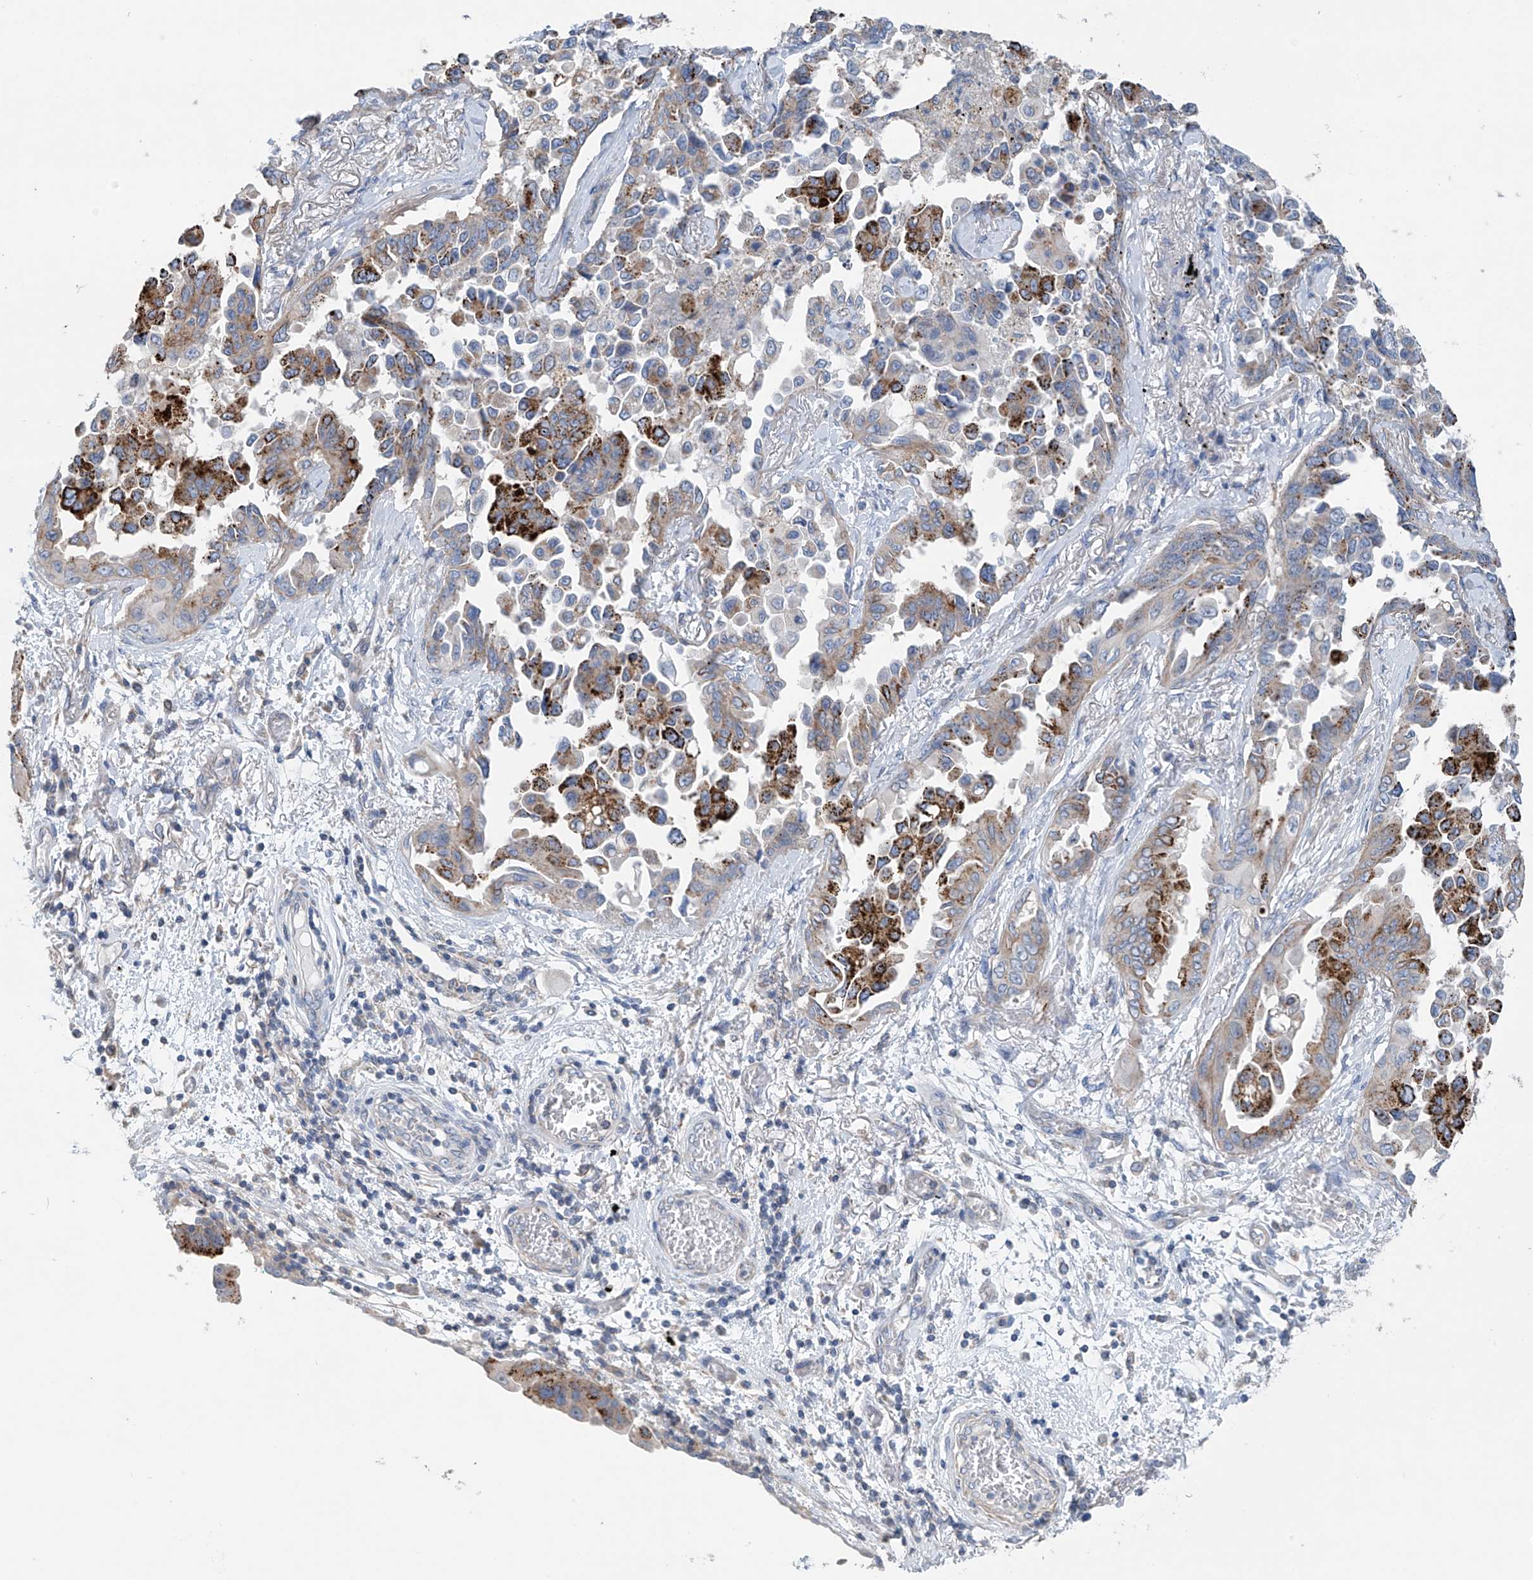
{"staining": {"intensity": "moderate", "quantity": "25%-75%", "location": "cytoplasmic/membranous"}, "tissue": "lung cancer", "cell_type": "Tumor cells", "image_type": "cancer", "snomed": [{"axis": "morphology", "description": "Adenocarcinoma, NOS"}, {"axis": "topography", "description": "Lung"}], "caption": "Immunohistochemistry (IHC) image of neoplastic tissue: adenocarcinoma (lung) stained using immunohistochemistry (IHC) shows medium levels of moderate protein expression localized specifically in the cytoplasmic/membranous of tumor cells, appearing as a cytoplasmic/membranous brown color.", "gene": "SYN3", "patient": {"sex": "female", "age": 67}}